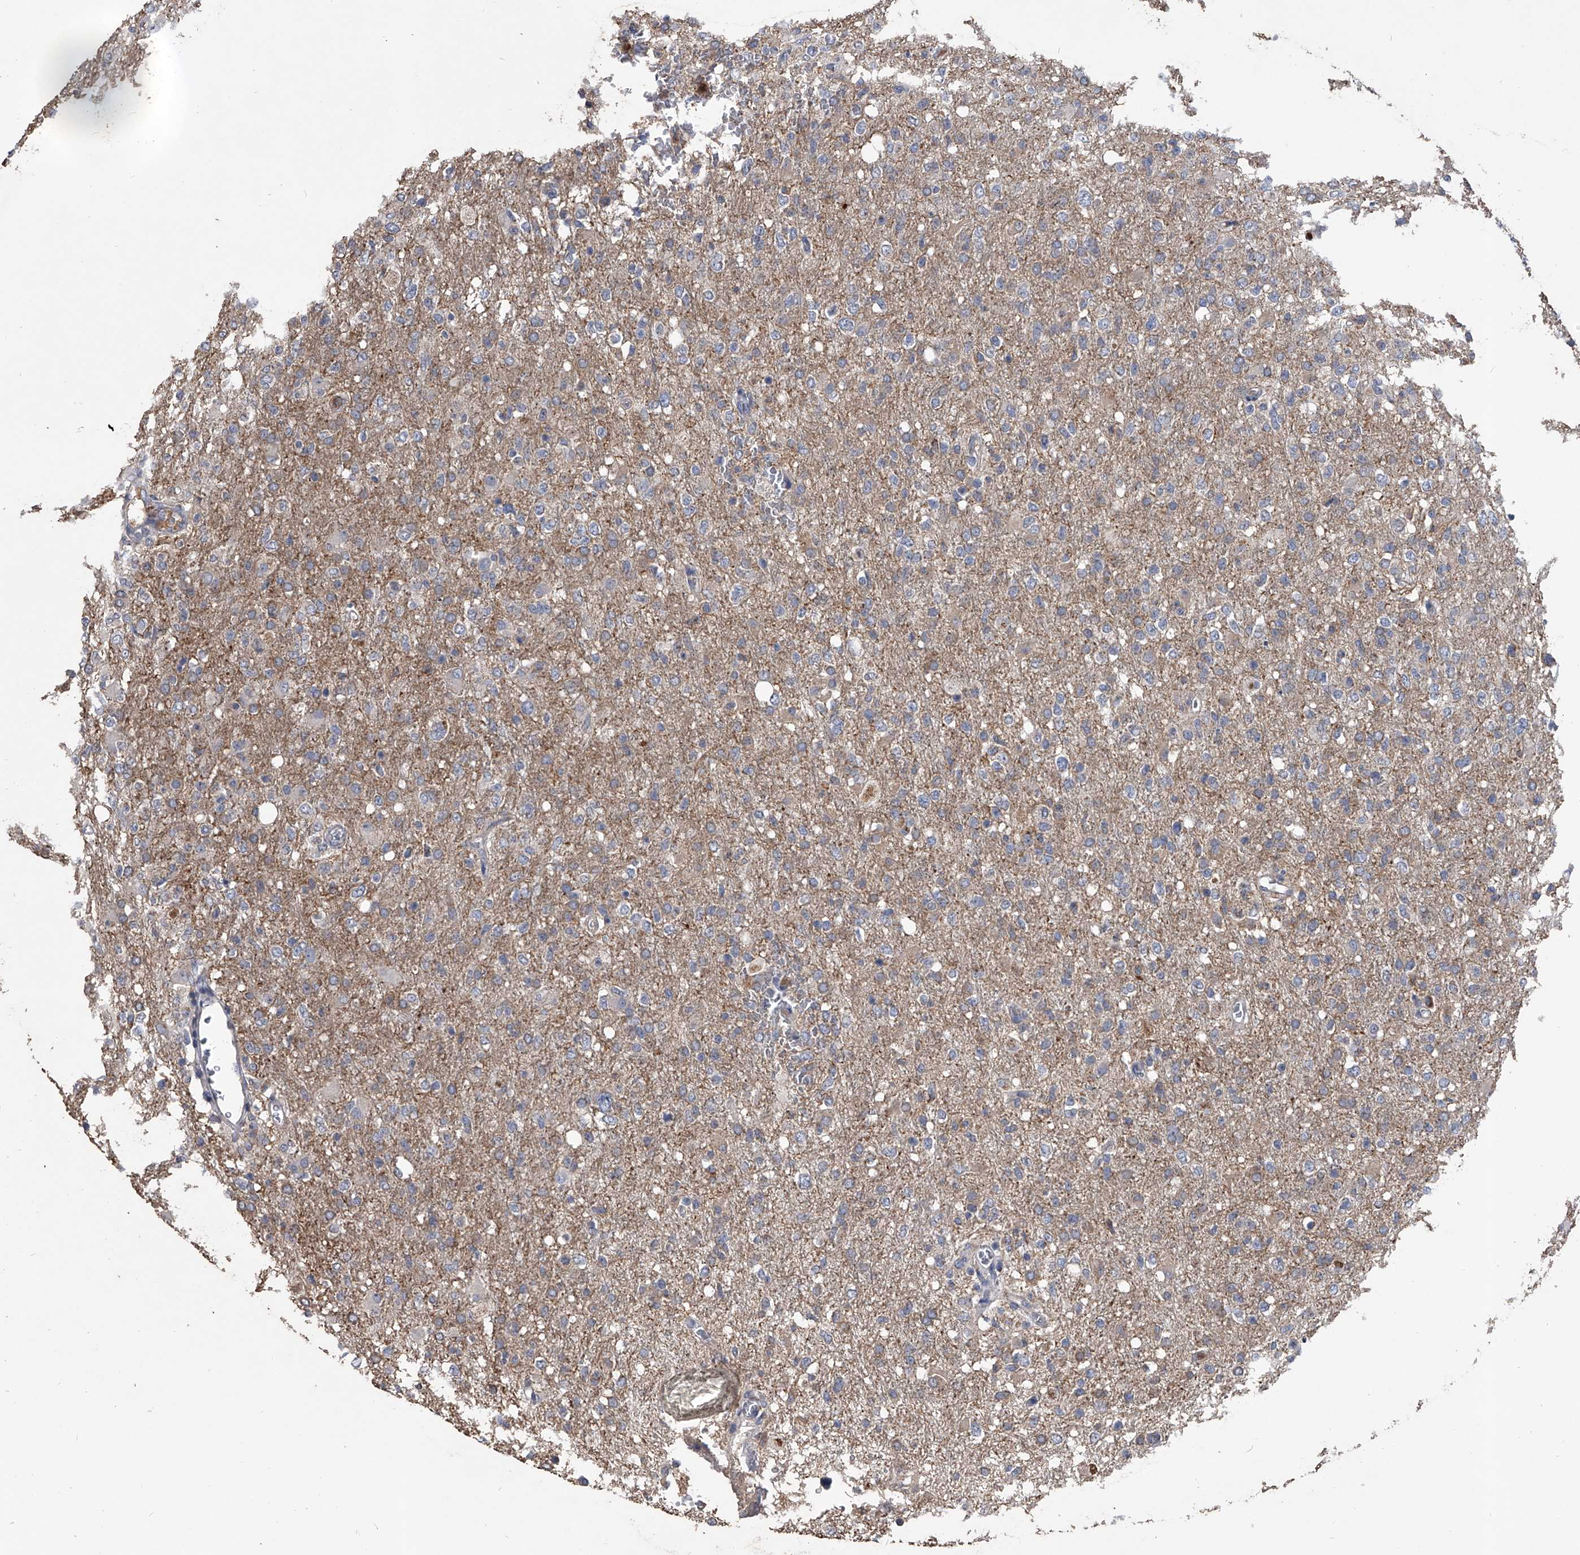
{"staining": {"intensity": "weak", "quantity": "<25%", "location": "cytoplasmic/membranous"}, "tissue": "glioma", "cell_type": "Tumor cells", "image_type": "cancer", "snomed": [{"axis": "morphology", "description": "Glioma, malignant, High grade"}, {"axis": "topography", "description": "Brain"}], "caption": "Glioma stained for a protein using IHC displays no staining tumor cells.", "gene": "NRP1", "patient": {"sex": "female", "age": 57}}